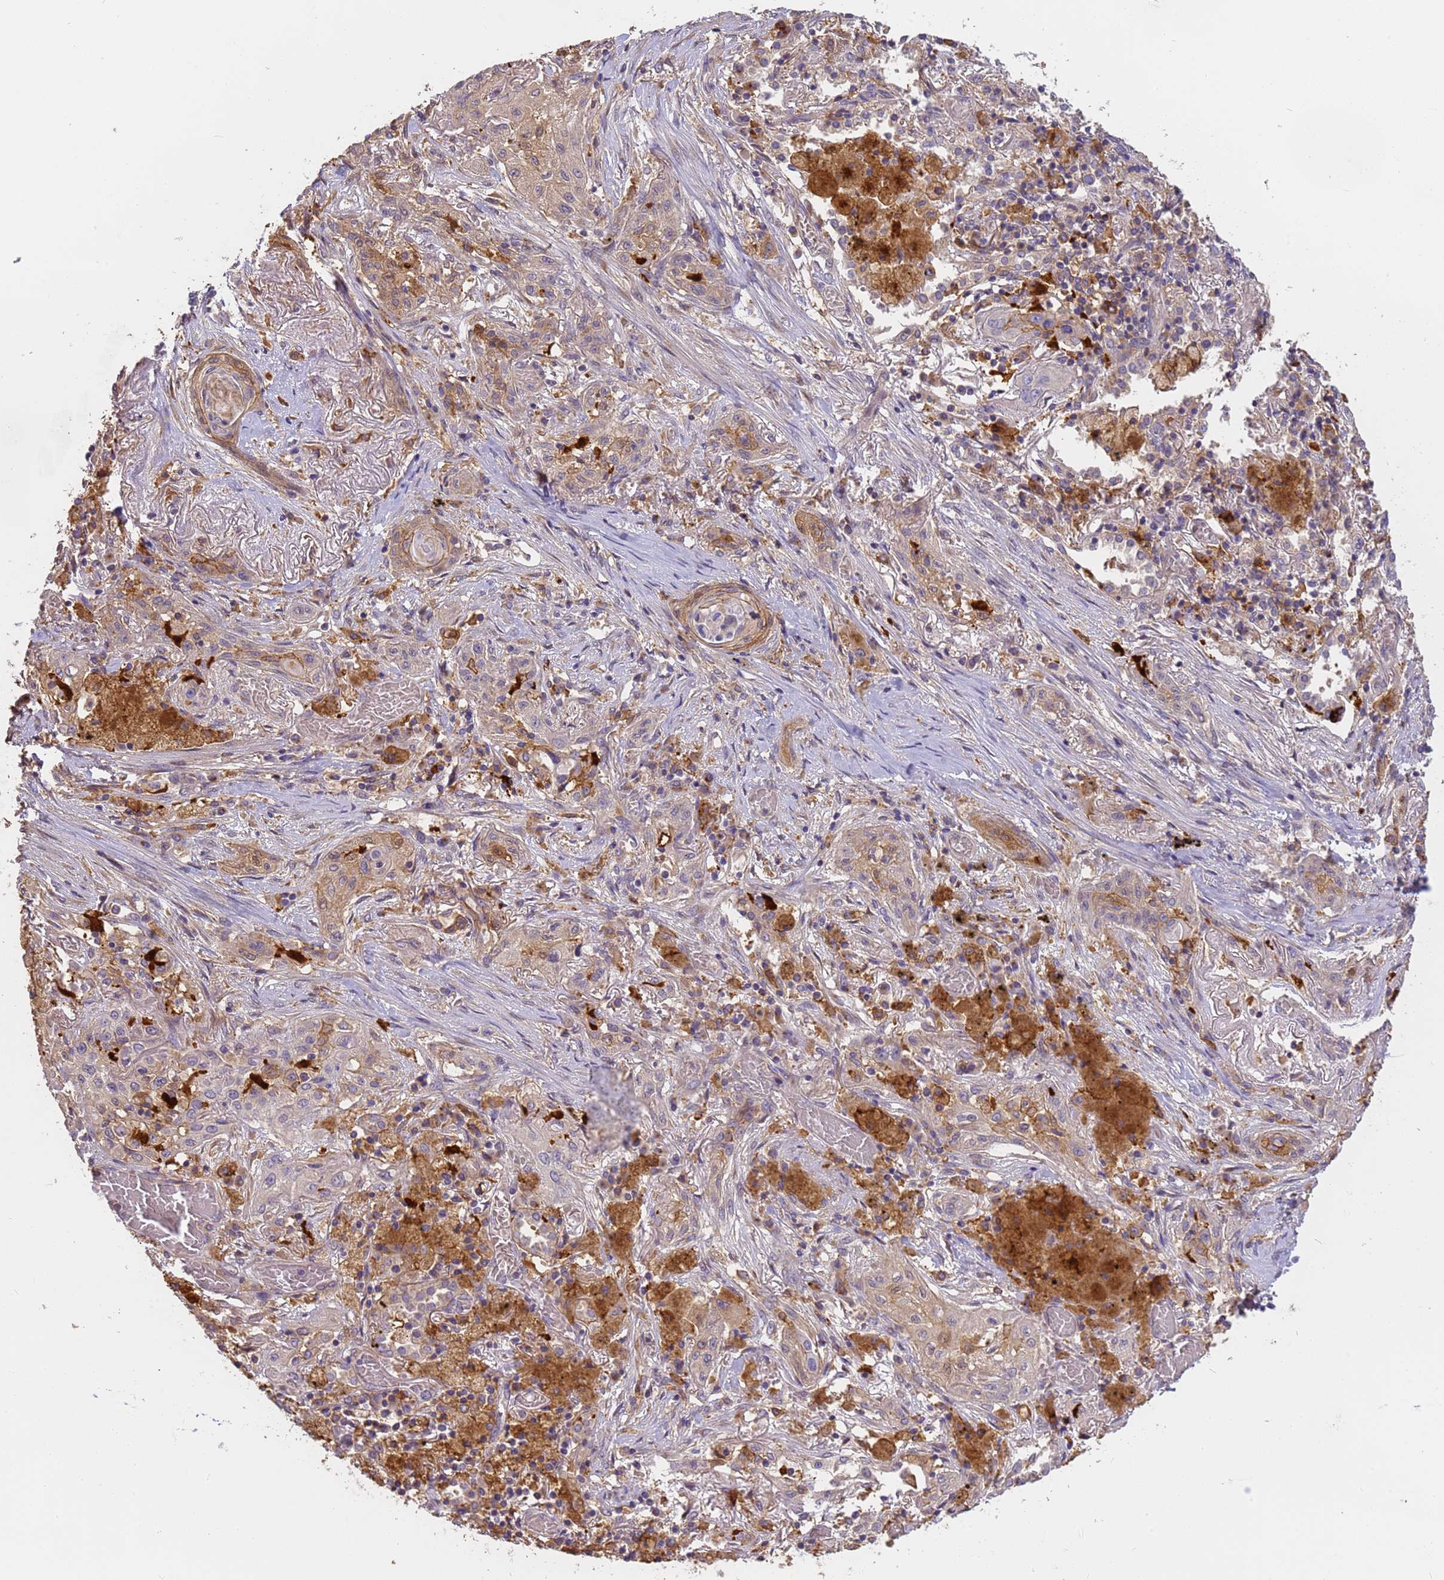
{"staining": {"intensity": "moderate", "quantity": "<25%", "location": "cytoplasmic/membranous"}, "tissue": "lung cancer", "cell_type": "Tumor cells", "image_type": "cancer", "snomed": [{"axis": "morphology", "description": "Squamous cell carcinoma, NOS"}, {"axis": "topography", "description": "Lung"}], "caption": "Immunohistochemistry (IHC) micrograph of neoplastic tissue: lung squamous cell carcinoma stained using immunohistochemistry reveals low levels of moderate protein expression localized specifically in the cytoplasmic/membranous of tumor cells, appearing as a cytoplasmic/membranous brown color.", "gene": "M6PR", "patient": {"sex": "female", "age": 47}}